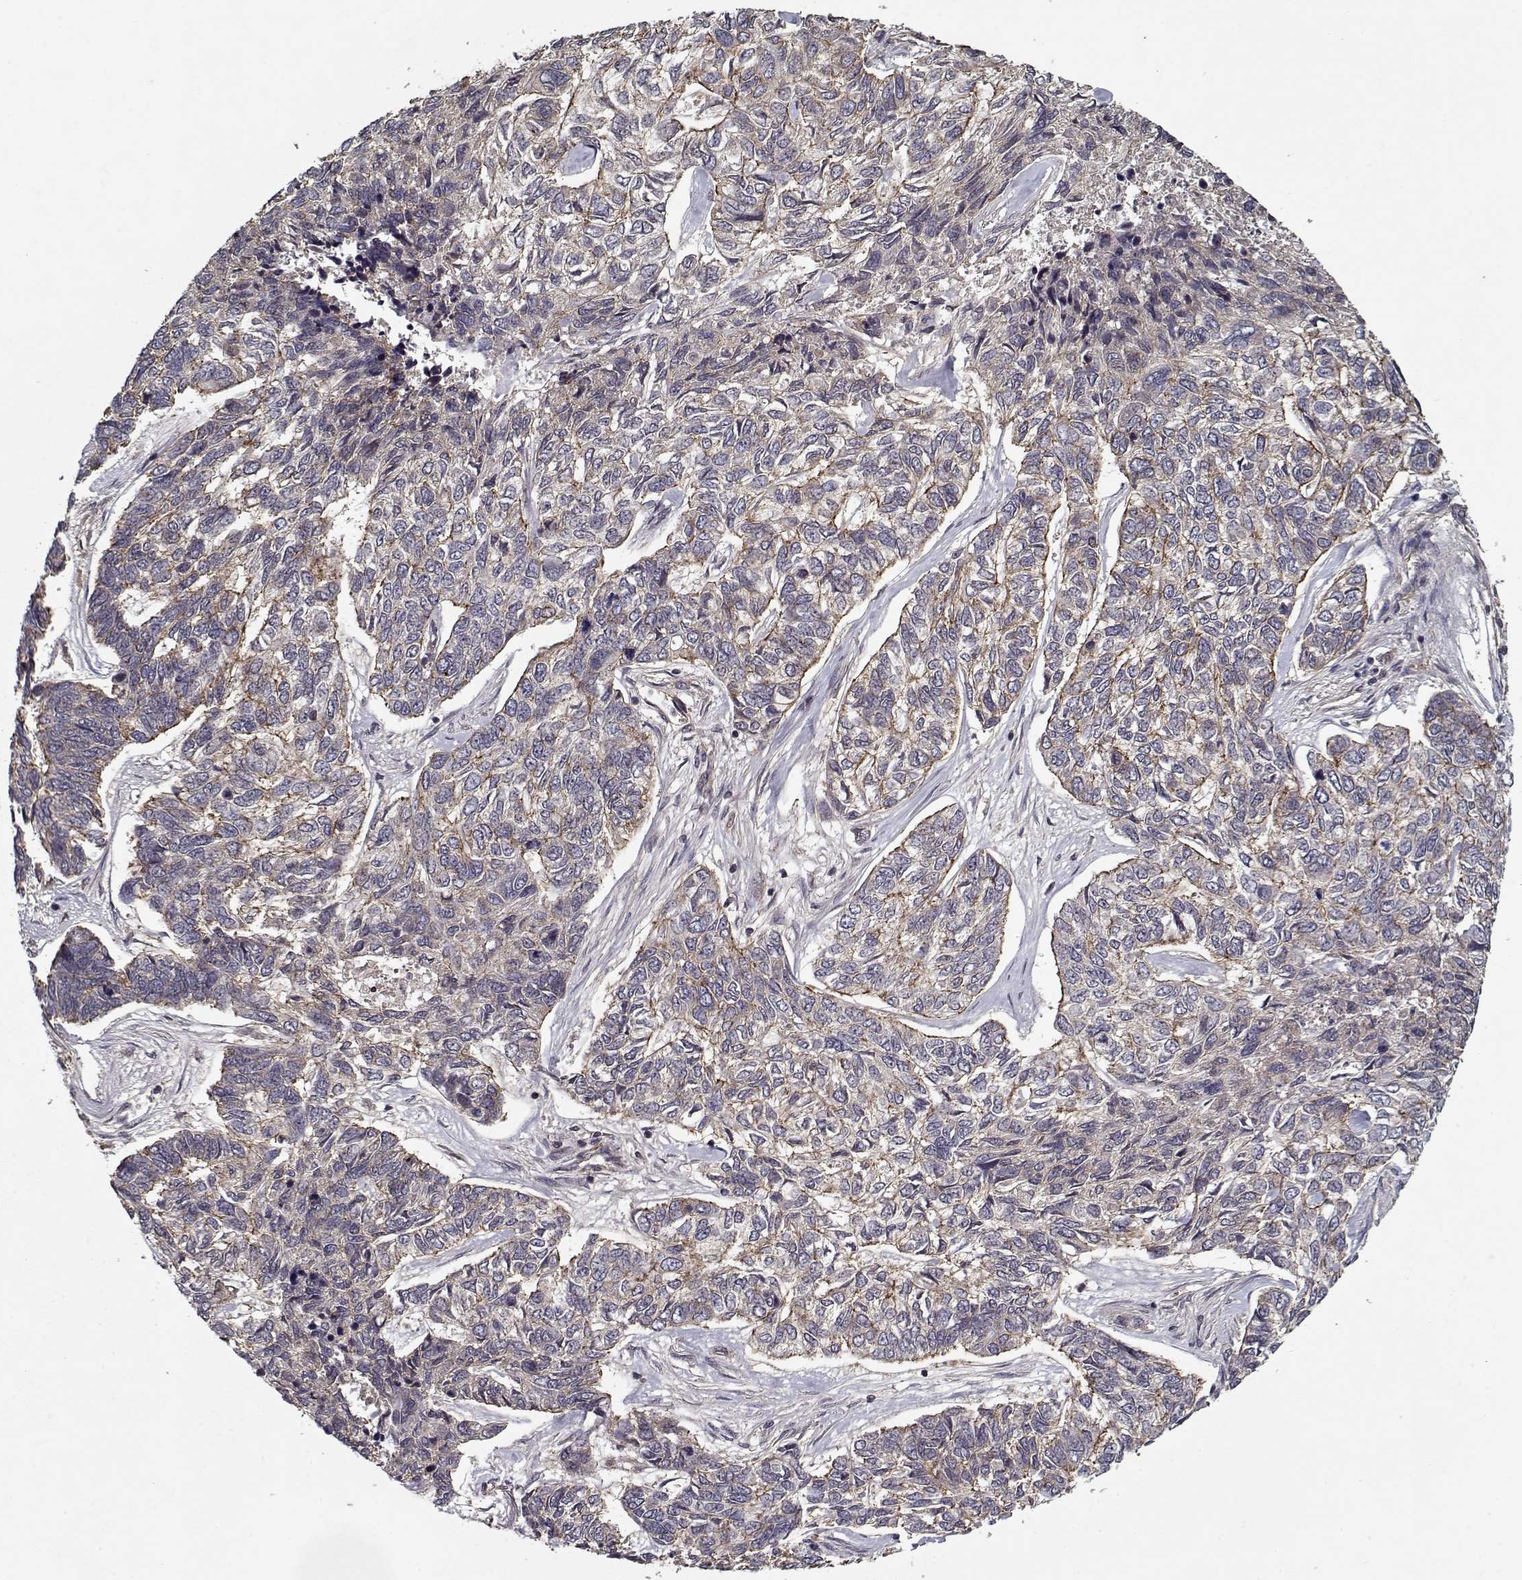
{"staining": {"intensity": "moderate", "quantity": "<25%", "location": "cytoplasmic/membranous"}, "tissue": "skin cancer", "cell_type": "Tumor cells", "image_type": "cancer", "snomed": [{"axis": "morphology", "description": "Basal cell carcinoma"}, {"axis": "topography", "description": "Skin"}], "caption": "Moderate cytoplasmic/membranous protein expression is present in approximately <25% of tumor cells in skin basal cell carcinoma.", "gene": "PPP1R12A", "patient": {"sex": "female", "age": 65}}